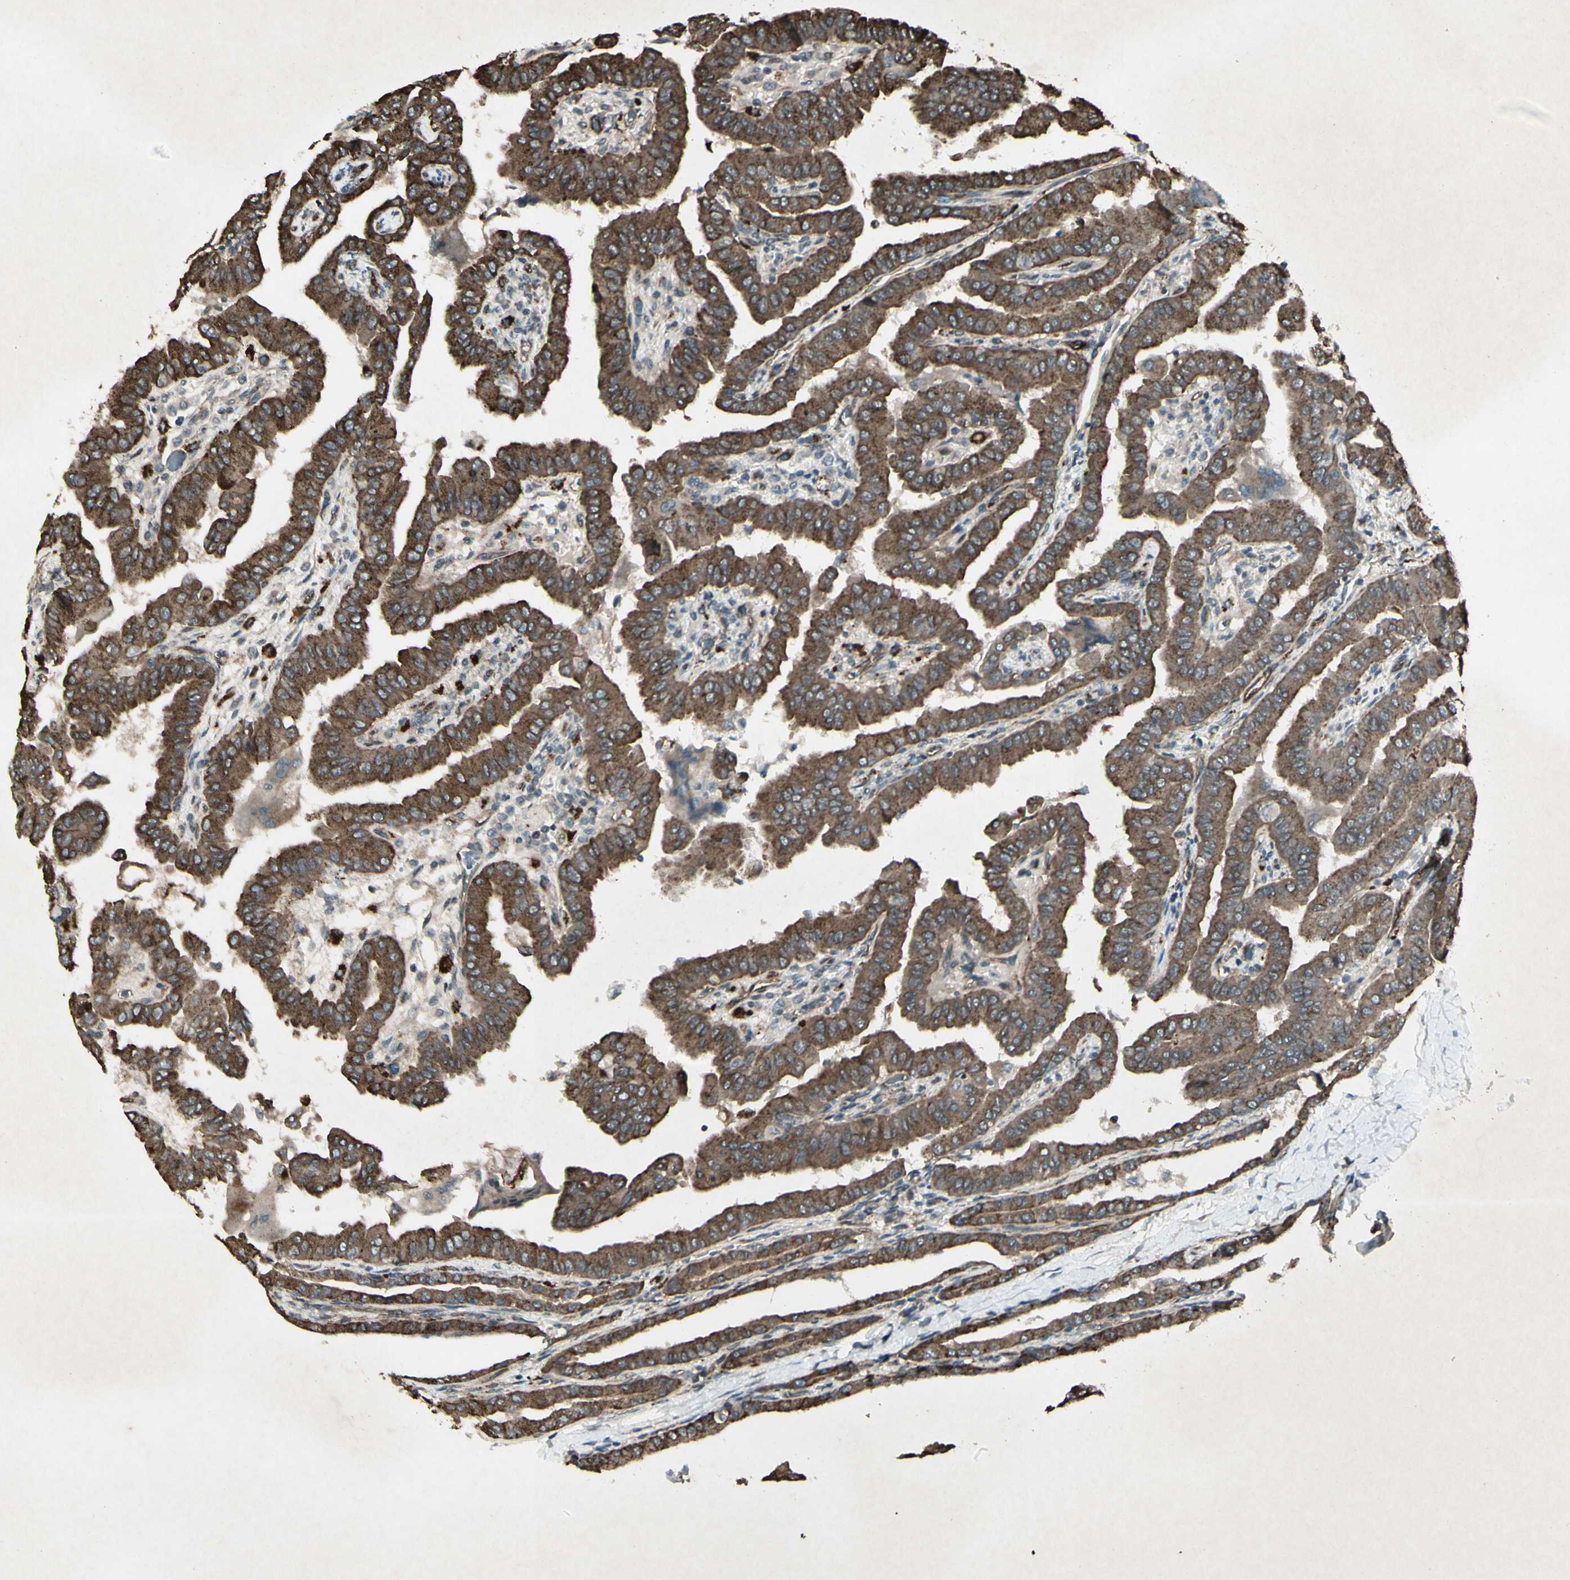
{"staining": {"intensity": "moderate", "quantity": ">75%", "location": "cytoplasmic/membranous"}, "tissue": "thyroid cancer", "cell_type": "Tumor cells", "image_type": "cancer", "snomed": [{"axis": "morphology", "description": "Papillary adenocarcinoma, NOS"}, {"axis": "topography", "description": "Thyroid gland"}], "caption": "This histopathology image demonstrates IHC staining of thyroid cancer (papillary adenocarcinoma), with medium moderate cytoplasmic/membranous expression in about >75% of tumor cells.", "gene": "JAG1", "patient": {"sex": "male", "age": 33}}